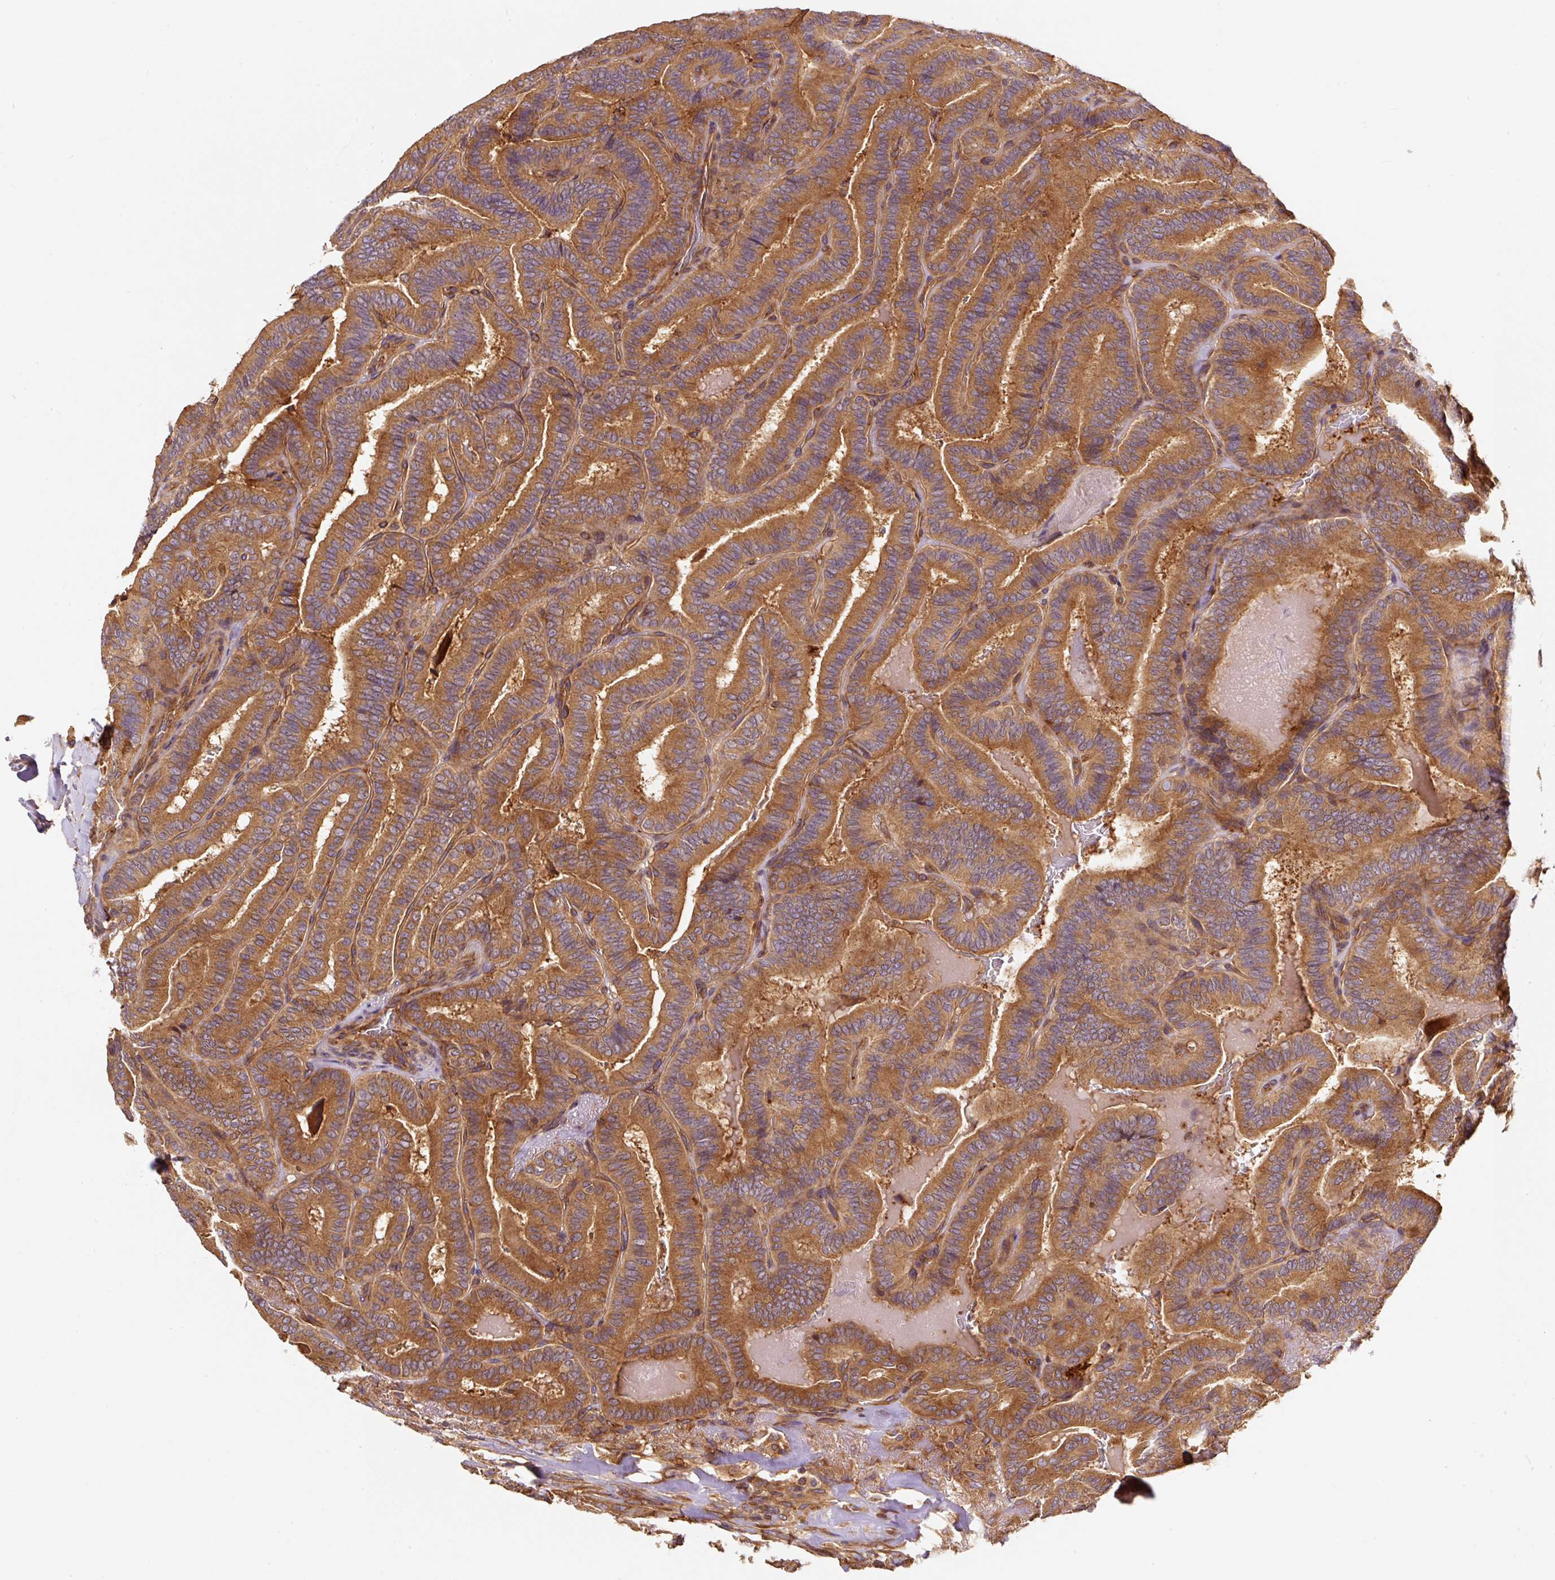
{"staining": {"intensity": "moderate", "quantity": ">75%", "location": "cytoplasmic/membranous"}, "tissue": "thyroid cancer", "cell_type": "Tumor cells", "image_type": "cancer", "snomed": [{"axis": "morphology", "description": "Papillary adenocarcinoma, NOS"}, {"axis": "topography", "description": "Thyroid gland"}], "caption": "IHC micrograph of papillary adenocarcinoma (thyroid) stained for a protein (brown), which demonstrates medium levels of moderate cytoplasmic/membranous expression in approximately >75% of tumor cells.", "gene": "EIF2S2", "patient": {"sex": "male", "age": 61}}